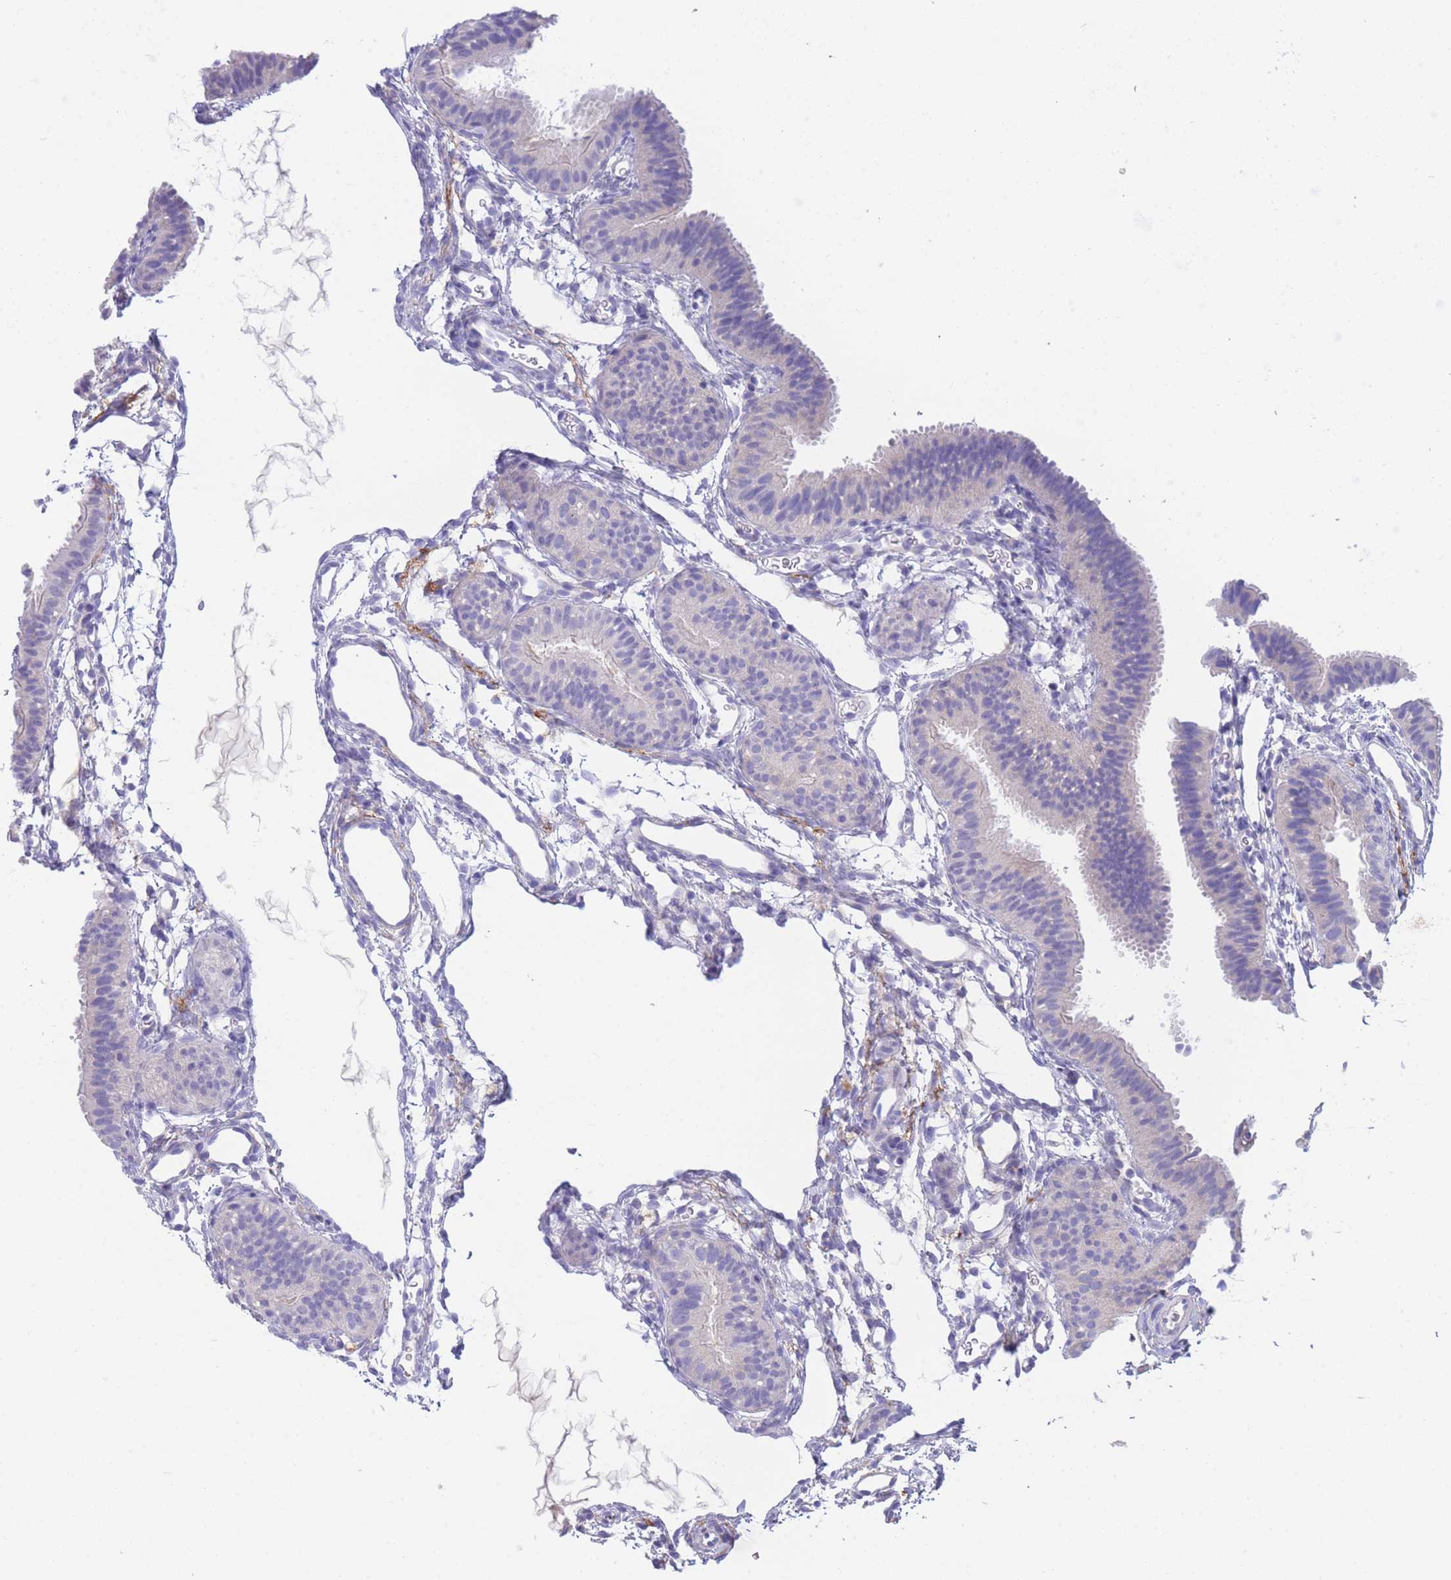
{"staining": {"intensity": "negative", "quantity": "none", "location": "none"}, "tissue": "fallopian tube", "cell_type": "Glandular cells", "image_type": "normal", "snomed": [{"axis": "morphology", "description": "Normal tissue, NOS"}, {"axis": "topography", "description": "Fallopian tube"}], "caption": "The photomicrograph reveals no significant expression in glandular cells of fallopian tube. Nuclei are stained in blue.", "gene": "PCDHB3", "patient": {"sex": "female", "age": 35}}